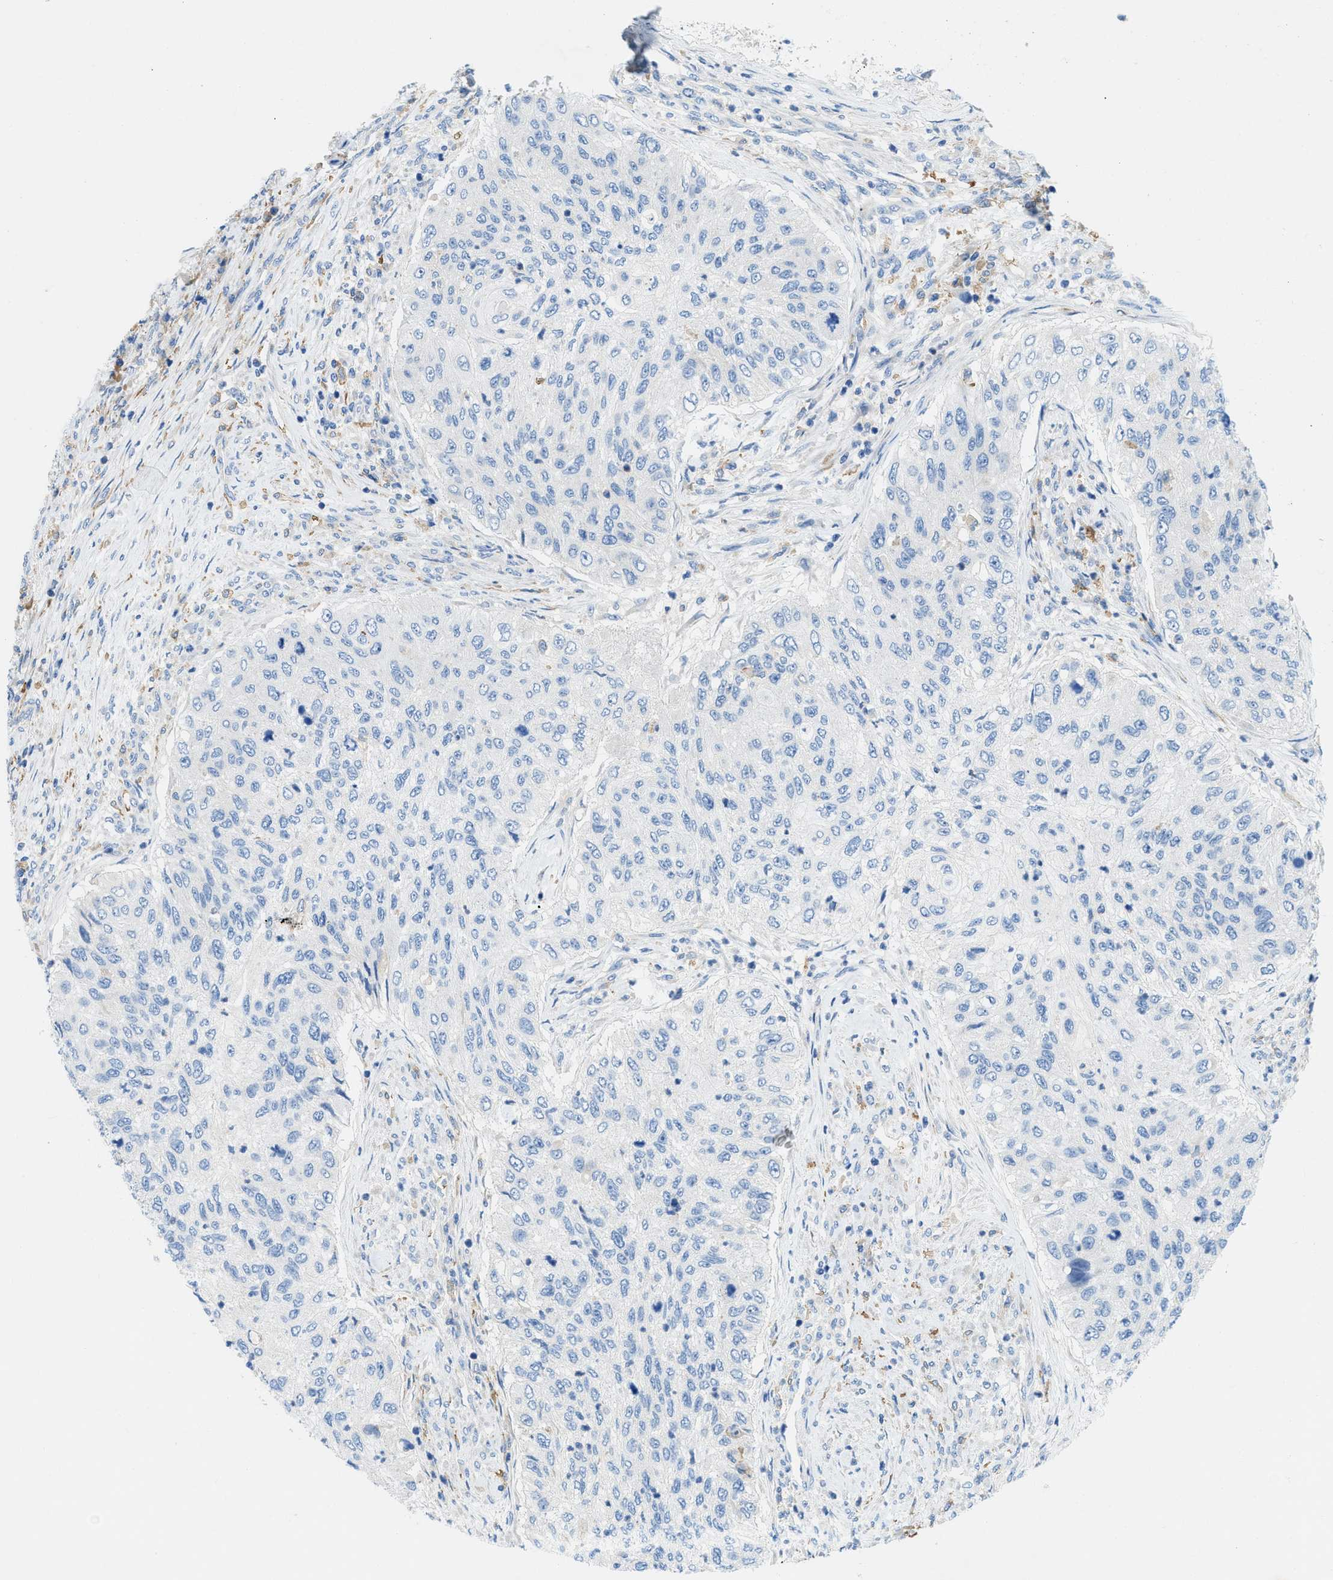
{"staining": {"intensity": "negative", "quantity": "none", "location": "none"}, "tissue": "urothelial cancer", "cell_type": "Tumor cells", "image_type": "cancer", "snomed": [{"axis": "morphology", "description": "Urothelial carcinoma, High grade"}, {"axis": "topography", "description": "Urinary bladder"}], "caption": "An IHC image of high-grade urothelial carcinoma is shown. There is no staining in tumor cells of high-grade urothelial carcinoma.", "gene": "ZNF831", "patient": {"sex": "female", "age": 60}}